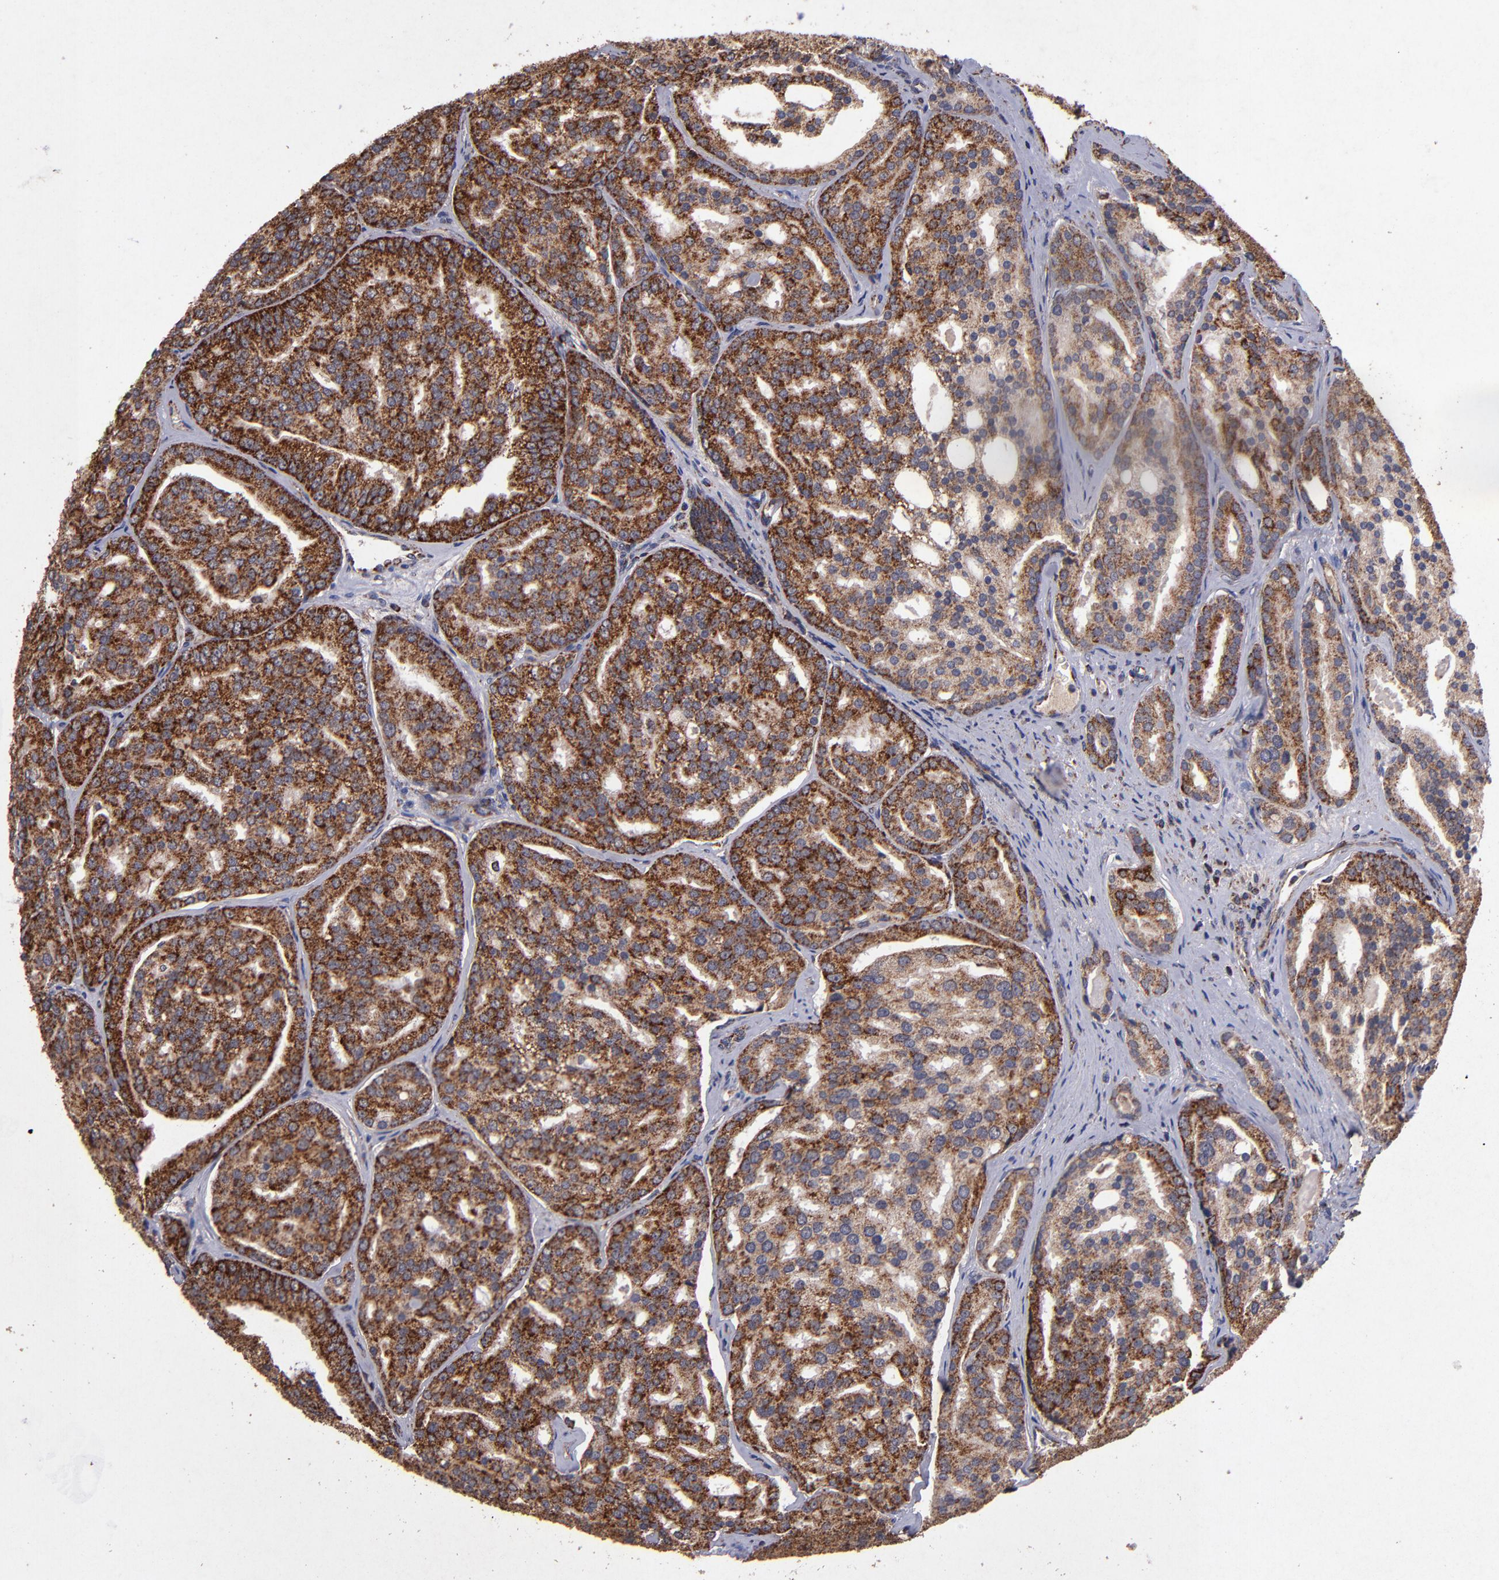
{"staining": {"intensity": "strong", "quantity": ">75%", "location": "cytoplasmic/membranous"}, "tissue": "prostate cancer", "cell_type": "Tumor cells", "image_type": "cancer", "snomed": [{"axis": "morphology", "description": "Adenocarcinoma, High grade"}, {"axis": "topography", "description": "Prostate"}], "caption": "This is an image of immunohistochemistry (IHC) staining of prostate cancer, which shows strong staining in the cytoplasmic/membranous of tumor cells.", "gene": "TIMM9", "patient": {"sex": "male", "age": 64}}